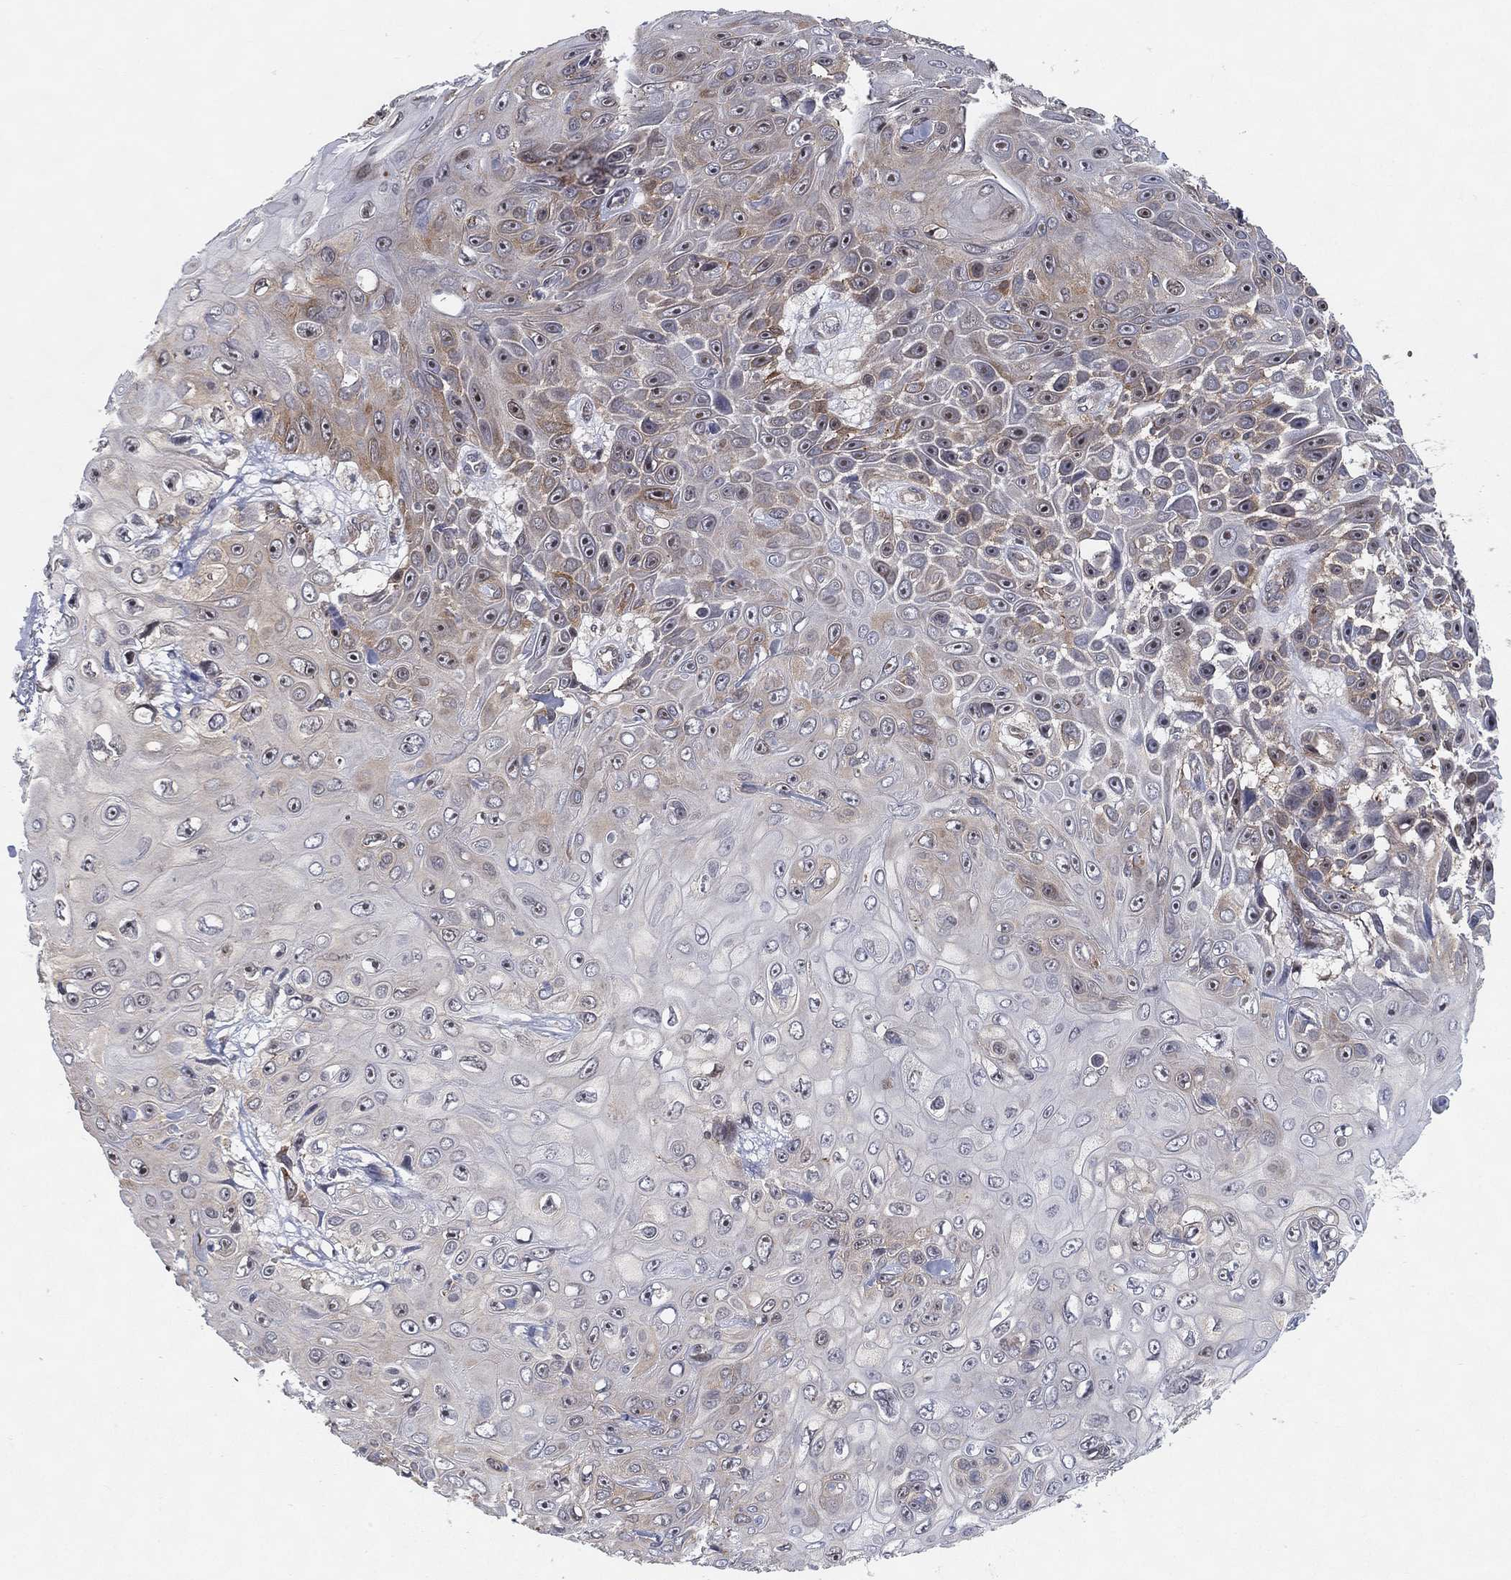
{"staining": {"intensity": "moderate", "quantity": "<25%", "location": "cytoplasmic/membranous"}, "tissue": "skin cancer", "cell_type": "Tumor cells", "image_type": "cancer", "snomed": [{"axis": "morphology", "description": "Squamous cell carcinoma, NOS"}, {"axis": "topography", "description": "Skin"}], "caption": "Human skin cancer stained with a brown dye exhibits moderate cytoplasmic/membranous positive positivity in about <25% of tumor cells.", "gene": "TMTC4", "patient": {"sex": "male", "age": 82}}